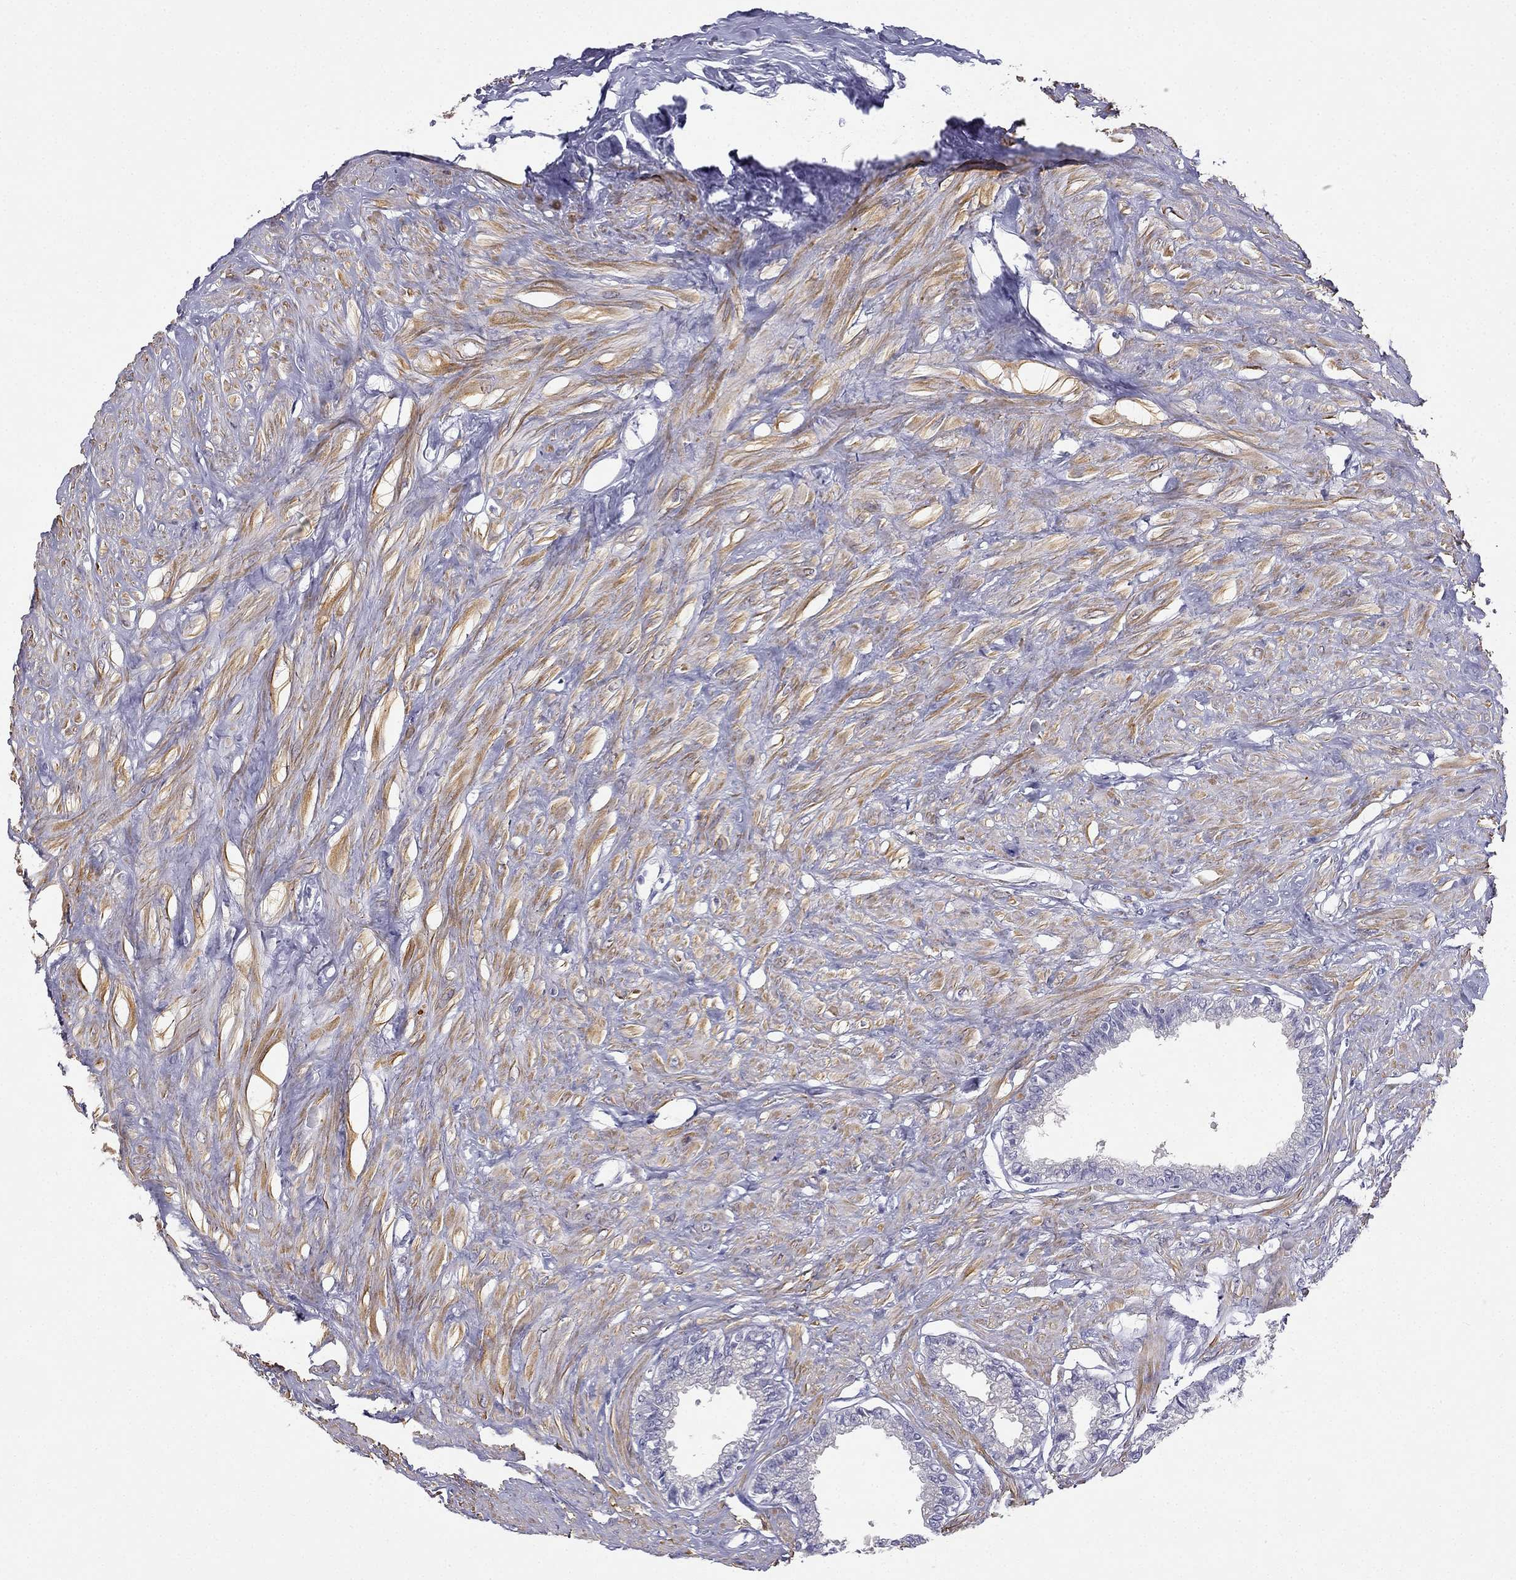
{"staining": {"intensity": "negative", "quantity": "none", "location": "none"}, "tissue": "seminal vesicle", "cell_type": "Glandular cells", "image_type": "normal", "snomed": [{"axis": "morphology", "description": "Normal tissue, NOS"}, {"axis": "morphology", "description": "Urothelial carcinoma, NOS"}, {"axis": "topography", "description": "Urinary bladder"}, {"axis": "topography", "description": "Seminal veicle"}], "caption": "IHC image of unremarkable seminal vesicle: human seminal vesicle stained with DAB (3,3'-diaminobenzidine) reveals no significant protein staining in glandular cells. Nuclei are stained in blue.", "gene": "C16orf89", "patient": {"sex": "male", "age": 76}}